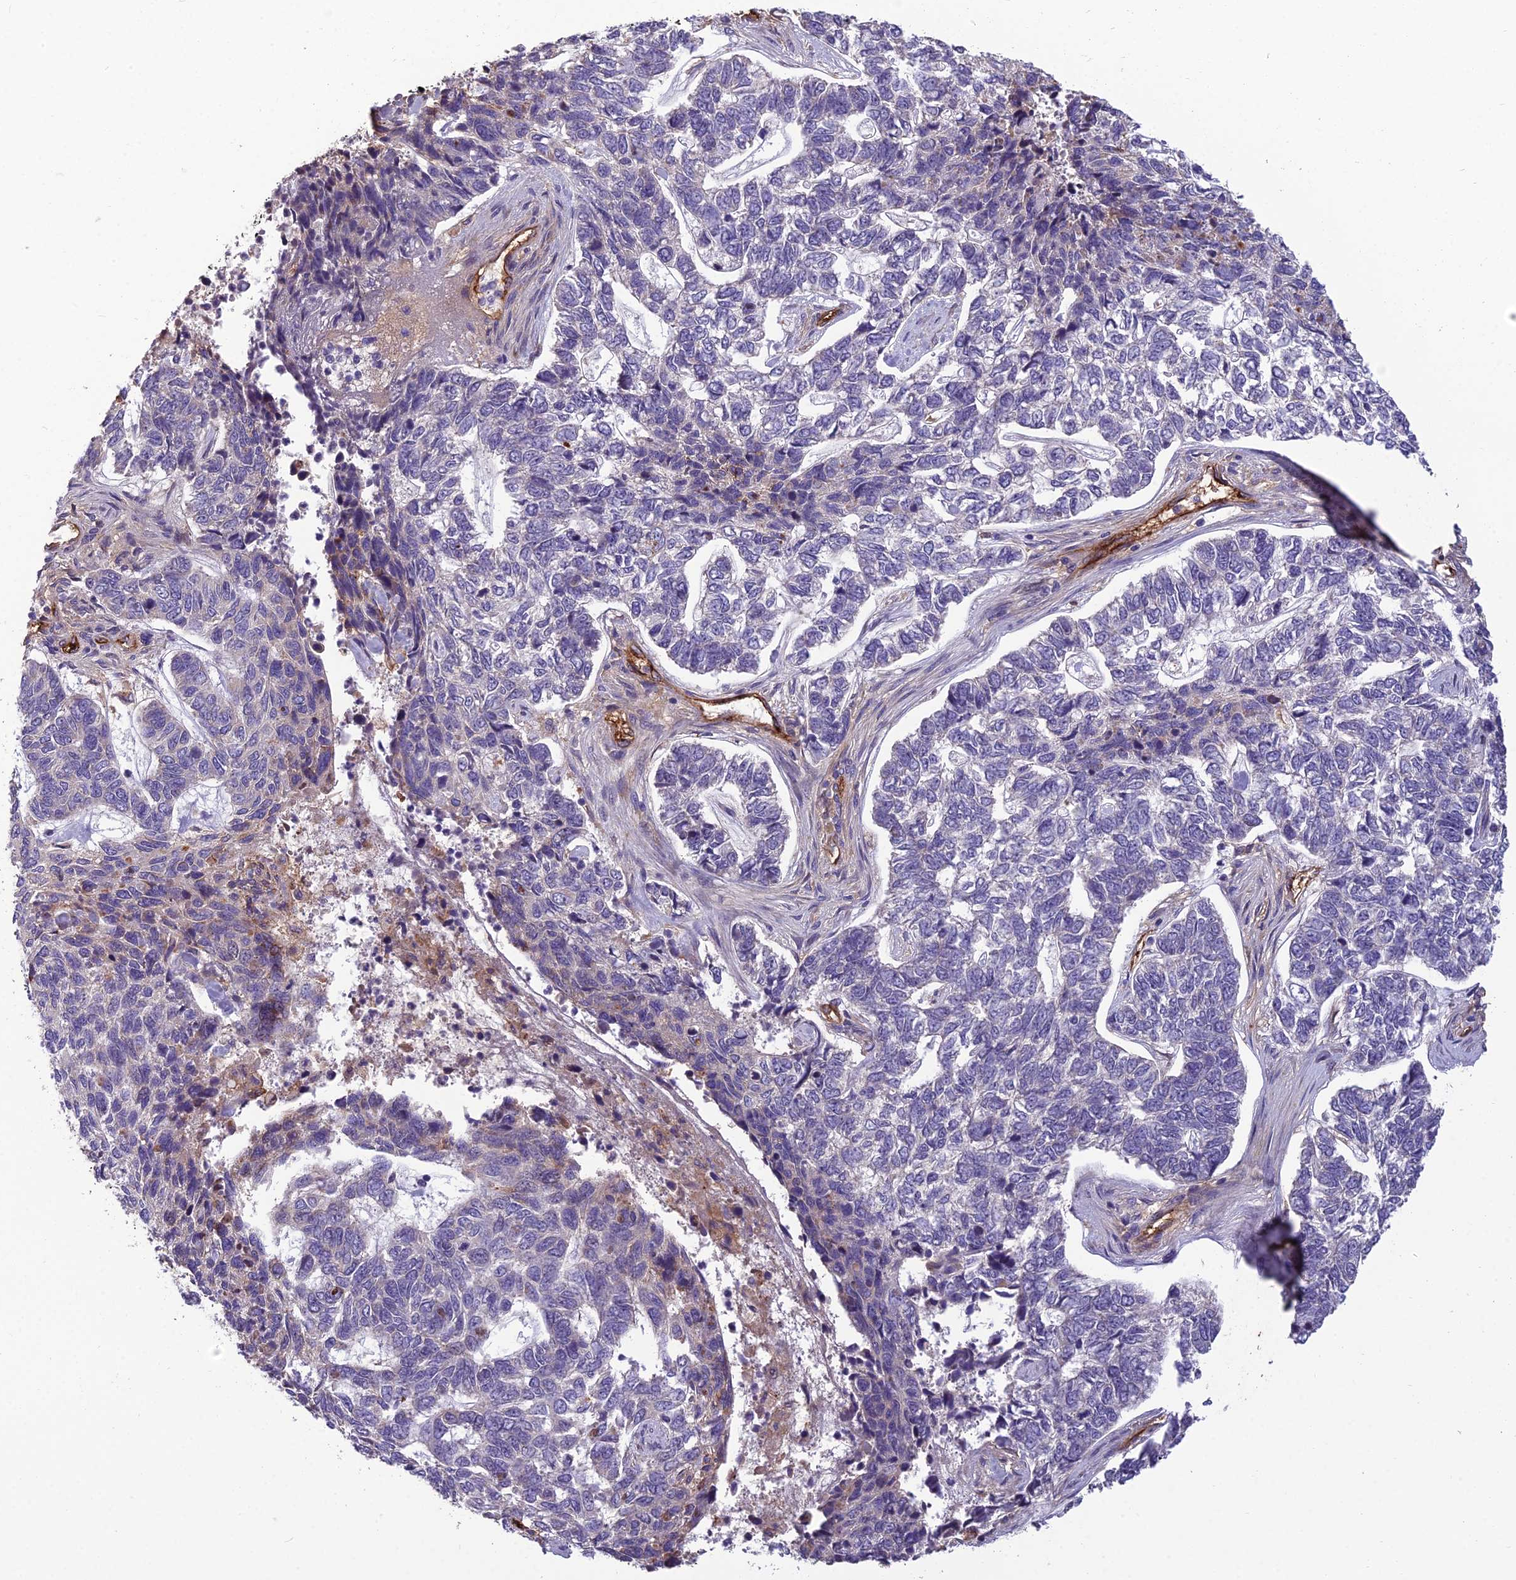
{"staining": {"intensity": "negative", "quantity": "none", "location": "none"}, "tissue": "skin cancer", "cell_type": "Tumor cells", "image_type": "cancer", "snomed": [{"axis": "morphology", "description": "Basal cell carcinoma"}, {"axis": "topography", "description": "Skin"}], "caption": "Immunohistochemistry (IHC) image of skin basal cell carcinoma stained for a protein (brown), which shows no positivity in tumor cells.", "gene": "TSPAN15", "patient": {"sex": "female", "age": 65}}